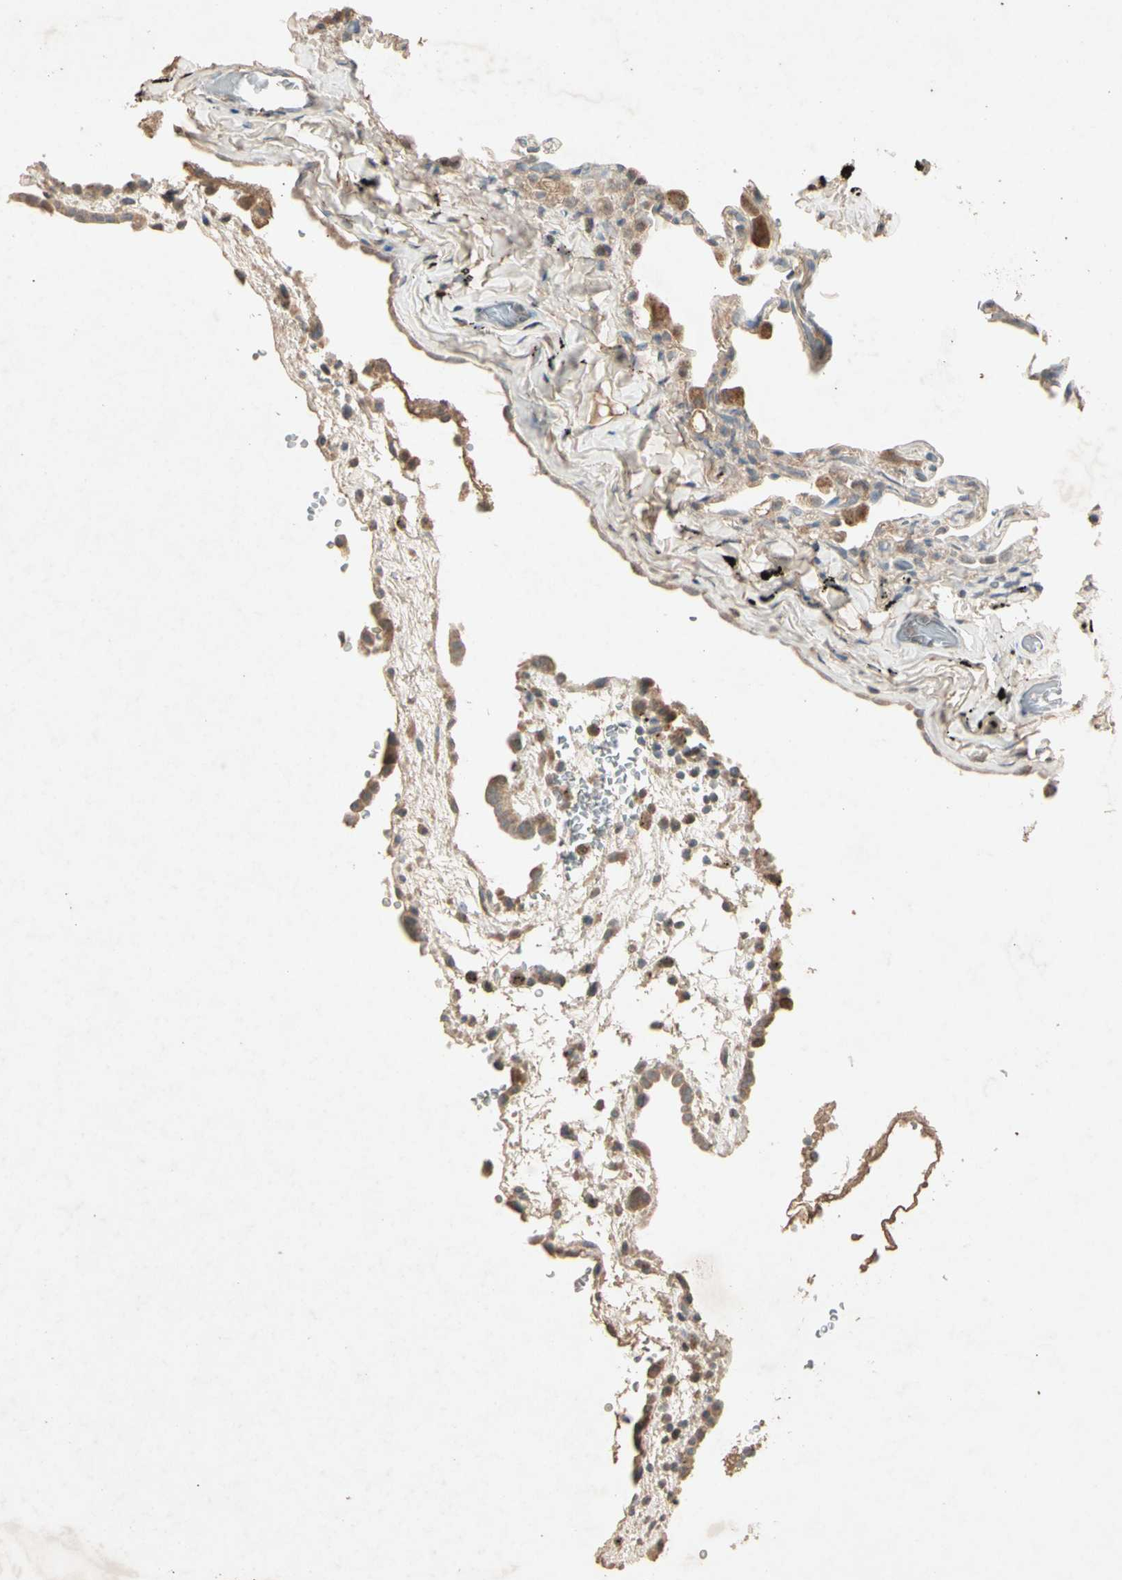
{"staining": {"intensity": "negative", "quantity": "none", "location": "none"}, "tissue": "lung", "cell_type": "Alveolar cells", "image_type": "normal", "snomed": [{"axis": "morphology", "description": "Normal tissue, NOS"}, {"axis": "topography", "description": "Lung"}], "caption": "Protein analysis of unremarkable lung reveals no significant expression in alveolar cells.", "gene": "GPLD1", "patient": {"sex": "male", "age": 59}}